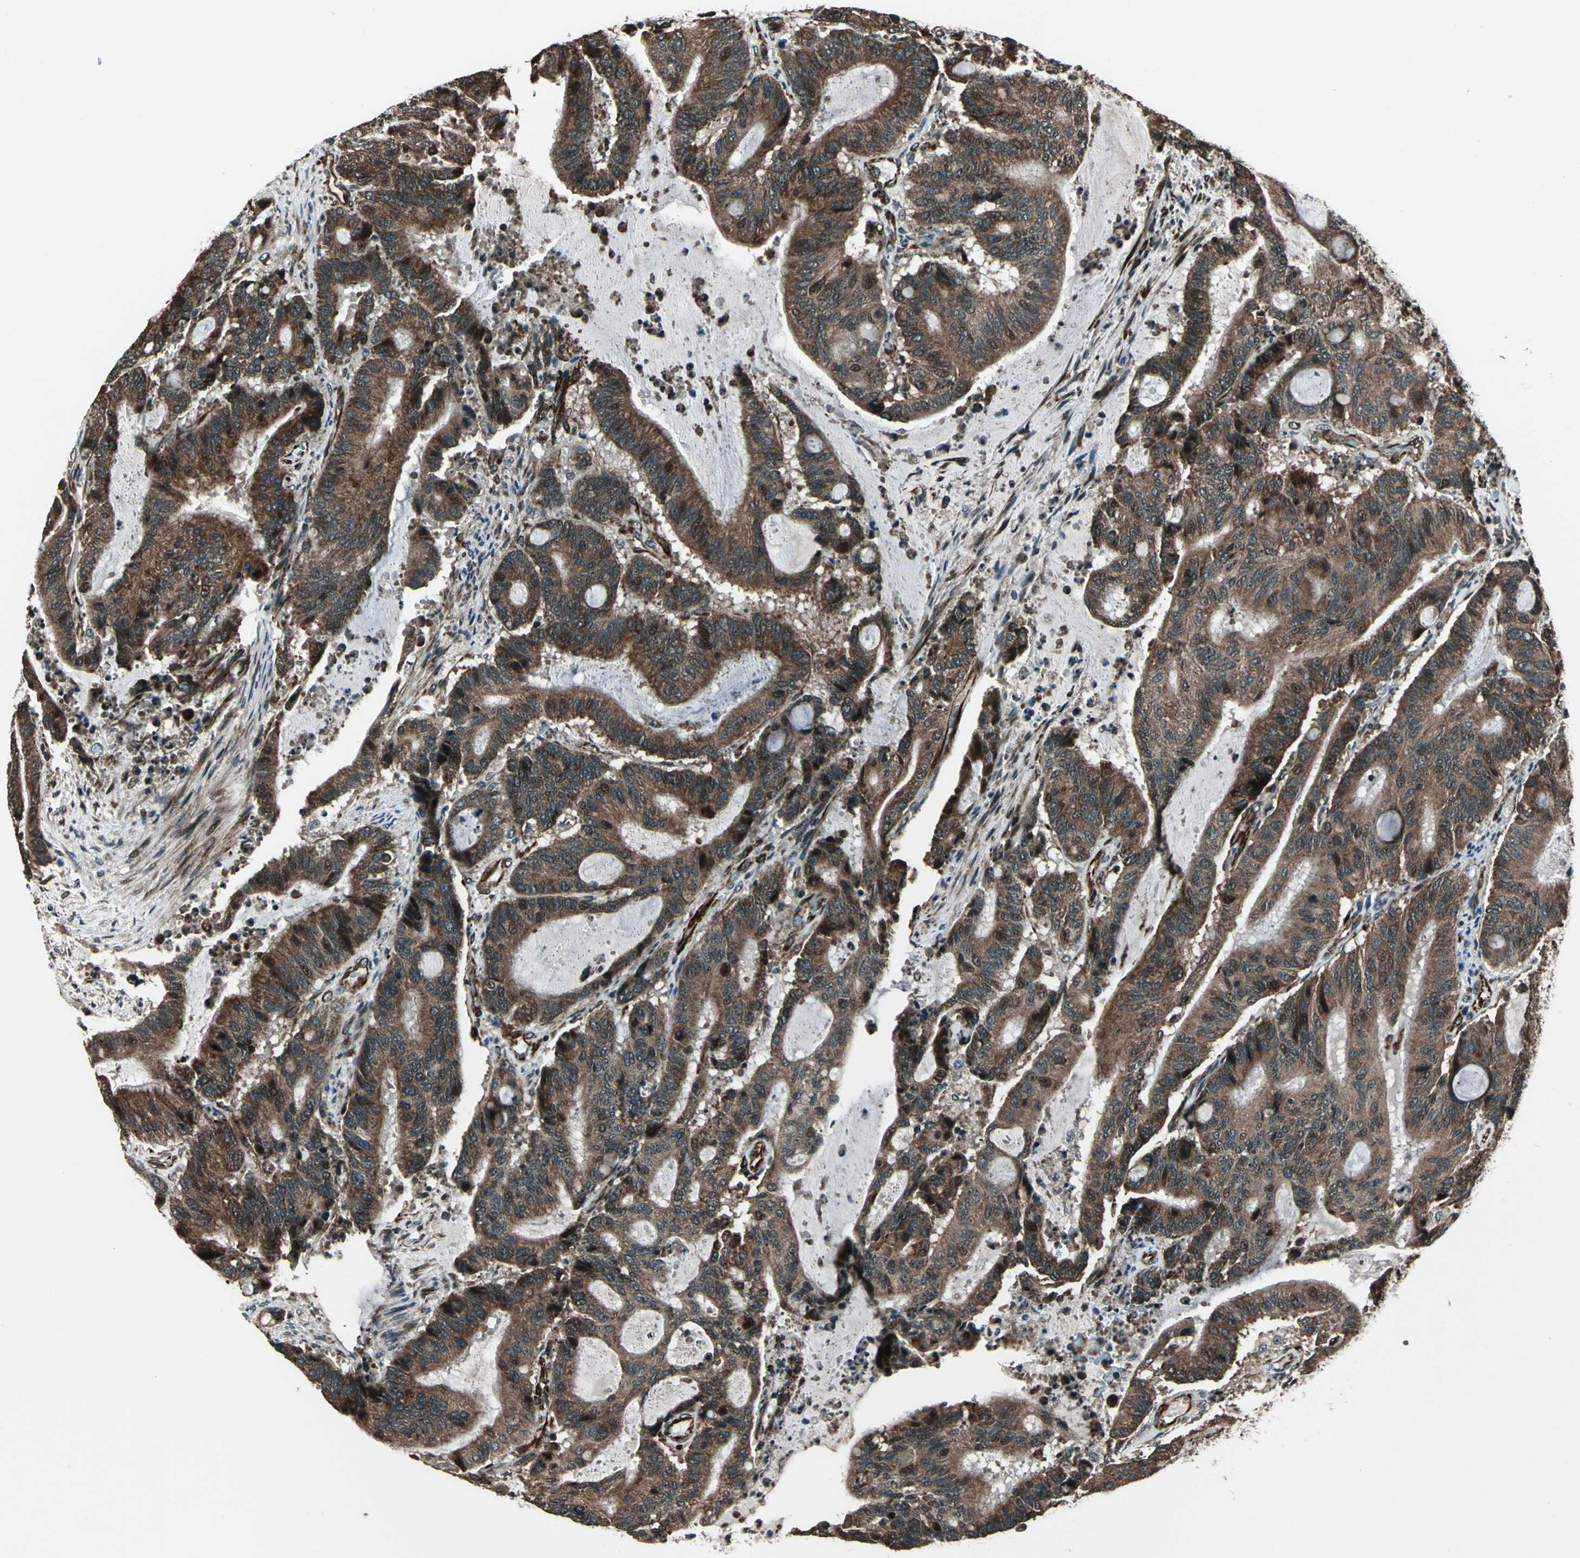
{"staining": {"intensity": "strong", "quantity": ">75%", "location": "cytoplasmic/membranous,nuclear"}, "tissue": "liver cancer", "cell_type": "Tumor cells", "image_type": "cancer", "snomed": [{"axis": "morphology", "description": "Cholangiocarcinoma"}, {"axis": "topography", "description": "Liver"}], "caption": "Human liver cholangiocarcinoma stained with a brown dye shows strong cytoplasmic/membranous and nuclear positive positivity in about >75% of tumor cells.", "gene": "EXD2", "patient": {"sex": "female", "age": 73}}